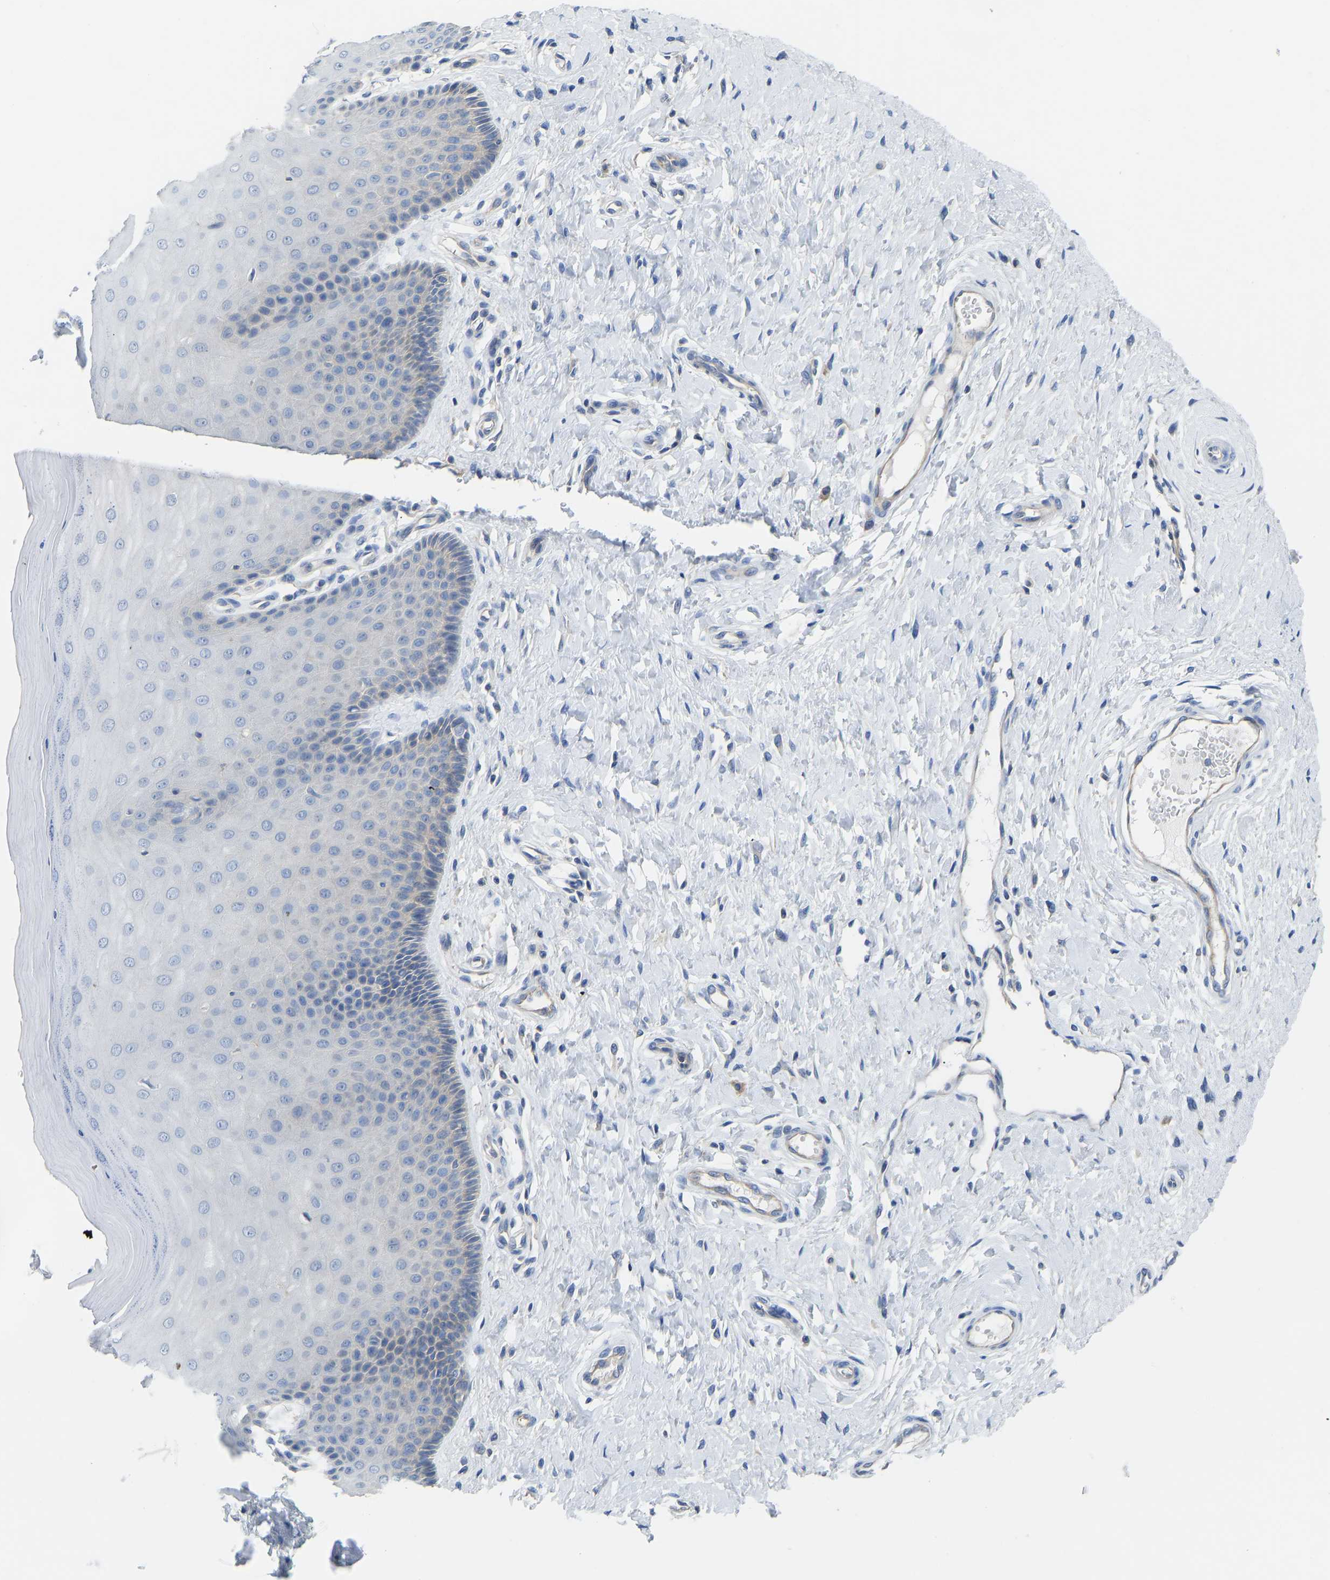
{"staining": {"intensity": "moderate", "quantity": "<25%", "location": "cytoplasmic/membranous"}, "tissue": "cervix", "cell_type": "Glandular cells", "image_type": "normal", "snomed": [{"axis": "morphology", "description": "Normal tissue, NOS"}, {"axis": "topography", "description": "Cervix"}], "caption": "IHC of unremarkable human cervix demonstrates low levels of moderate cytoplasmic/membranous expression in about <25% of glandular cells. (DAB IHC with brightfield microscopy, high magnification).", "gene": "PPP3CA", "patient": {"sex": "female", "age": 55}}